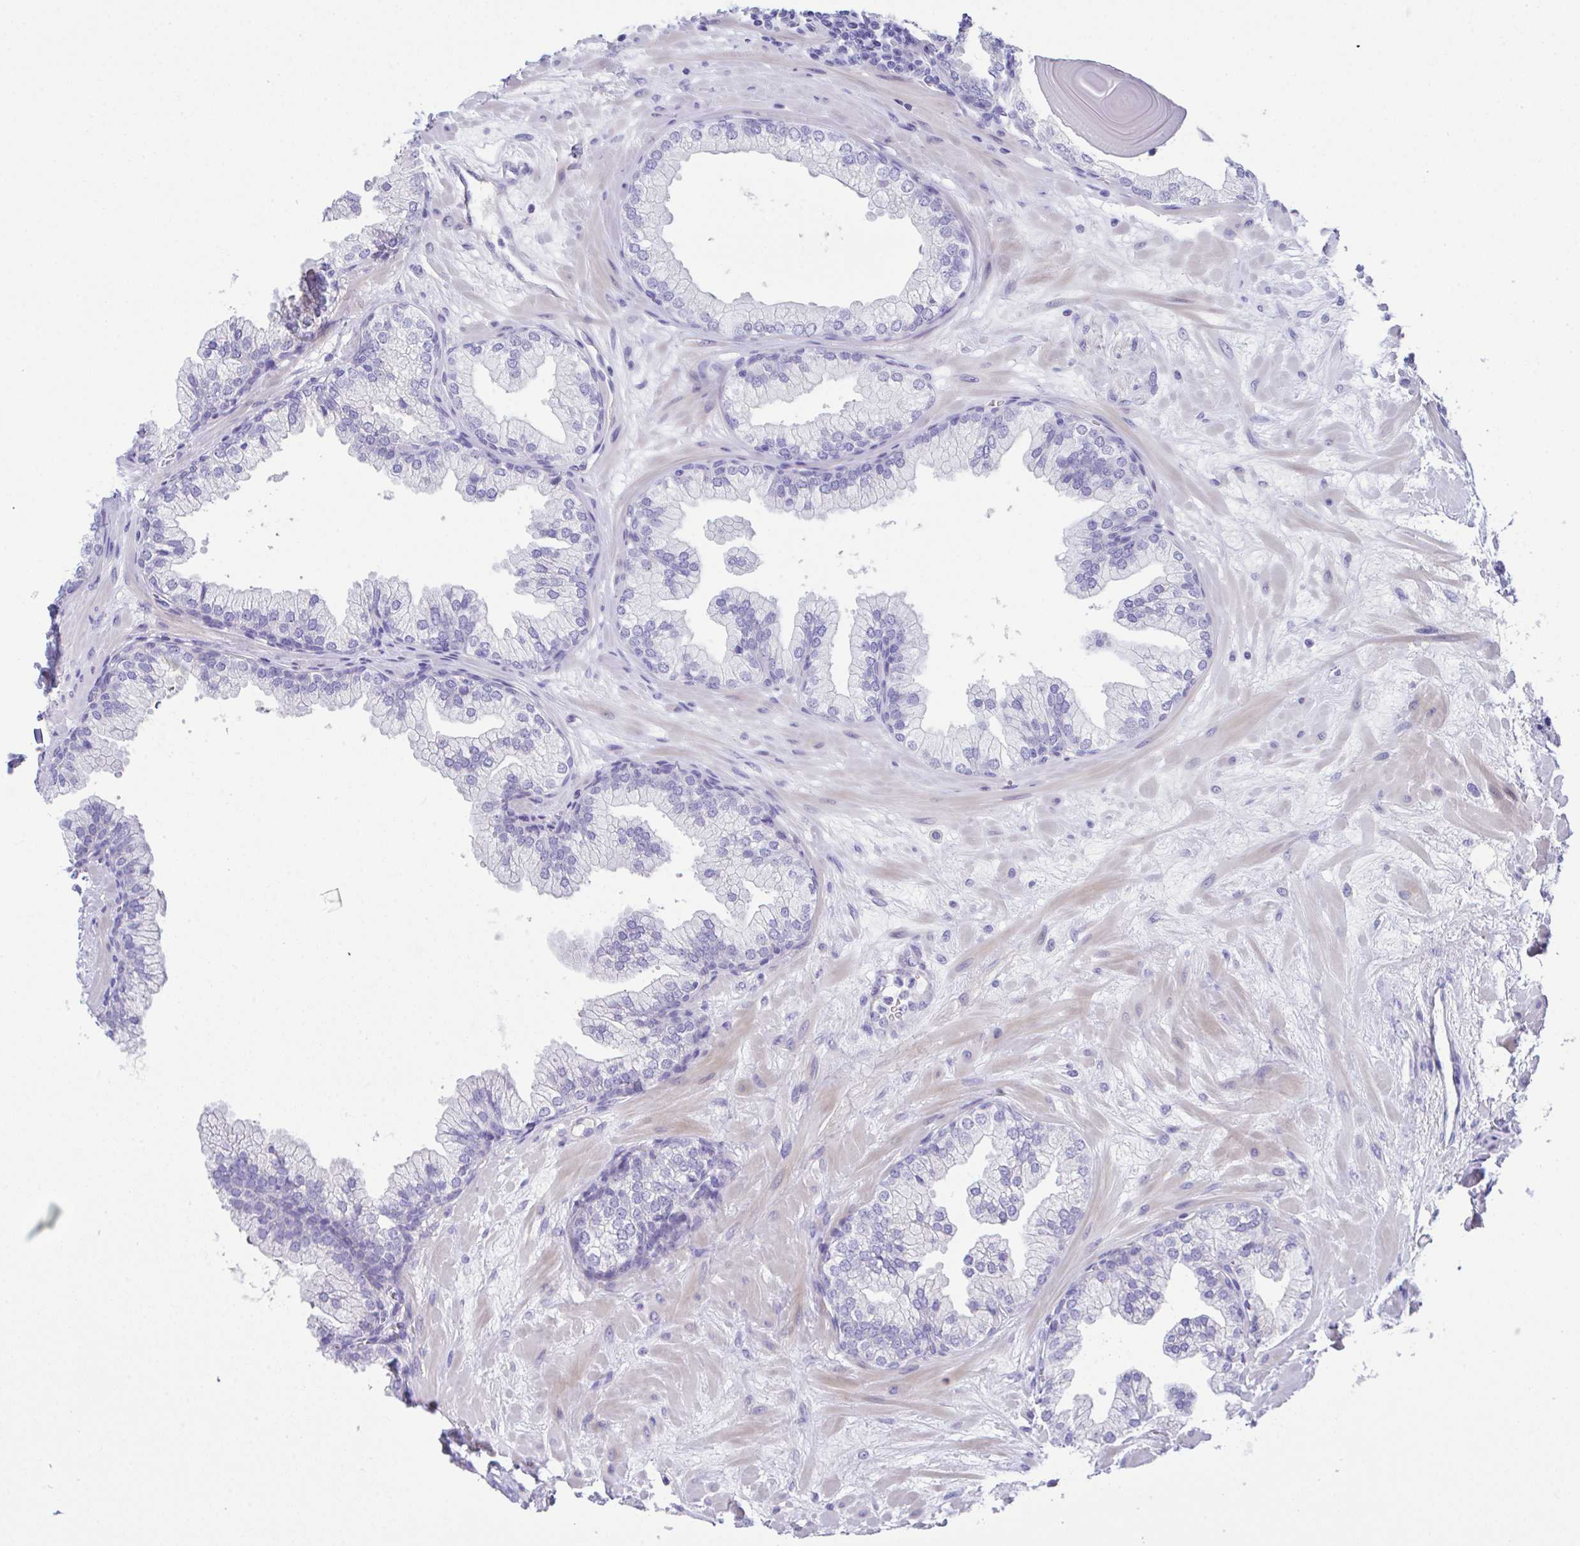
{"staining": {"intensity": "negative", "quantity": "none", "location": "none"}, "tissue": "prostate", "cell_type": "Glandular cells", "image_type": "normal", "snomed": [{"axis": "morphology", "description": "Normal tissue, NOS"}, {"axis": "topography", "description": "Prostate"}, {"axis": "topography", "description": "Peripheral nerve tissue"}], "caption": "IHC of unremarkable human prostate shows no staining in glandular cells.", "gene": "SLC16A6", "patient": {"sex": "male", "age": 61}}